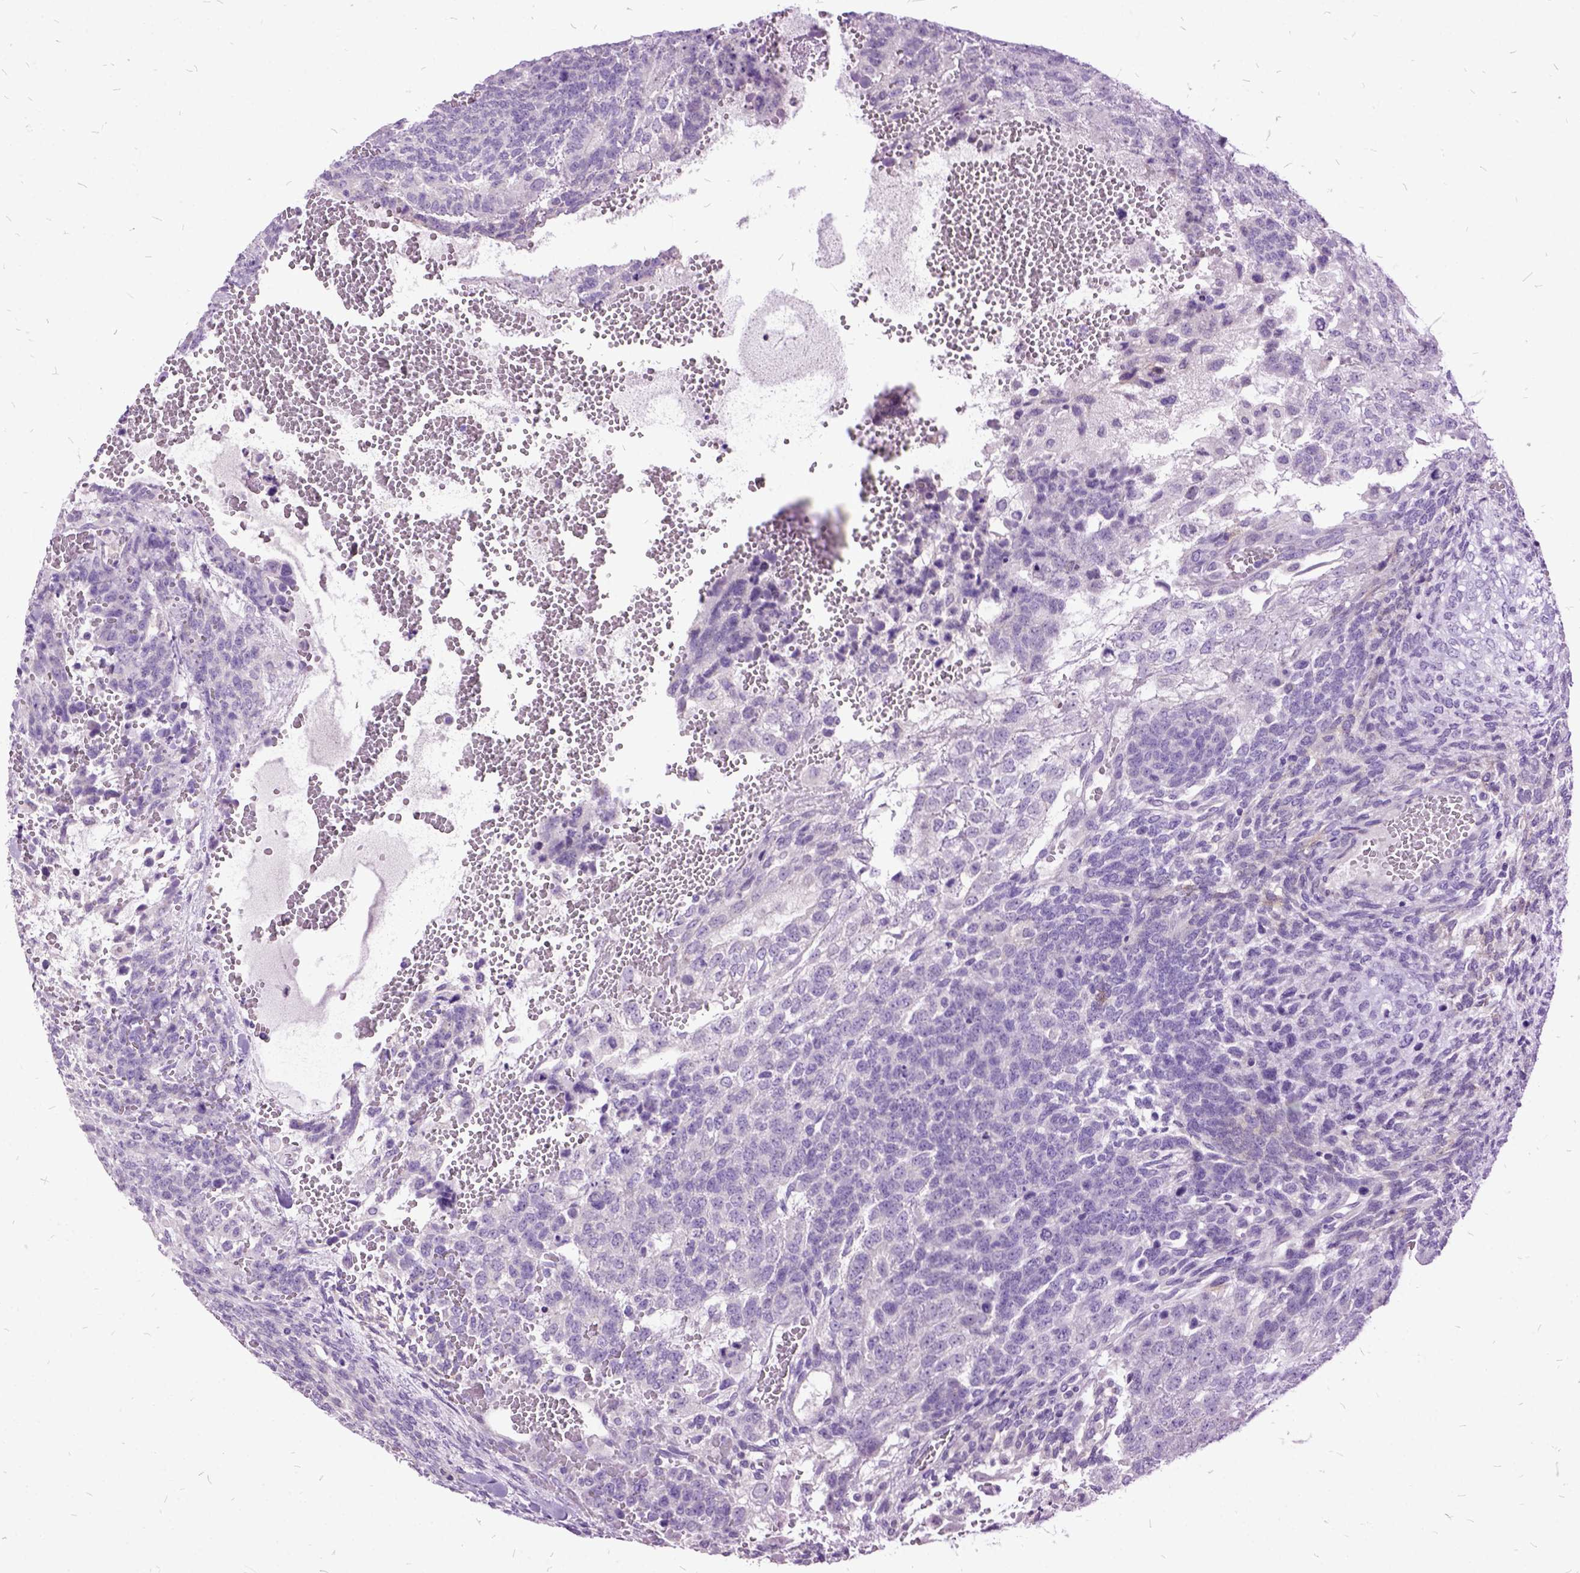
{"staining": {"intensity": "negative", "quantity": "none", "location": "none"}, "tissue": "testis cancer", "cell_type": "Tumor cells", "image_type": "cancer", "snomed": [{"axis": "morphology", "description": "Normal tissue, NOS"}, {"axis": "morphology", "description": "Carcinoma, Embryonal, NOS"}, {"axis": "topography", "description": "Testis"}, {"axis": "topography", "description": "Epididymis"}], "caption": "Protein analysis of testis cancer (embryonal carcinoma) demonstrates no significant staining in tumor cells.", "gene": "MME", "patient": {"sex": "male", "age": 23}}